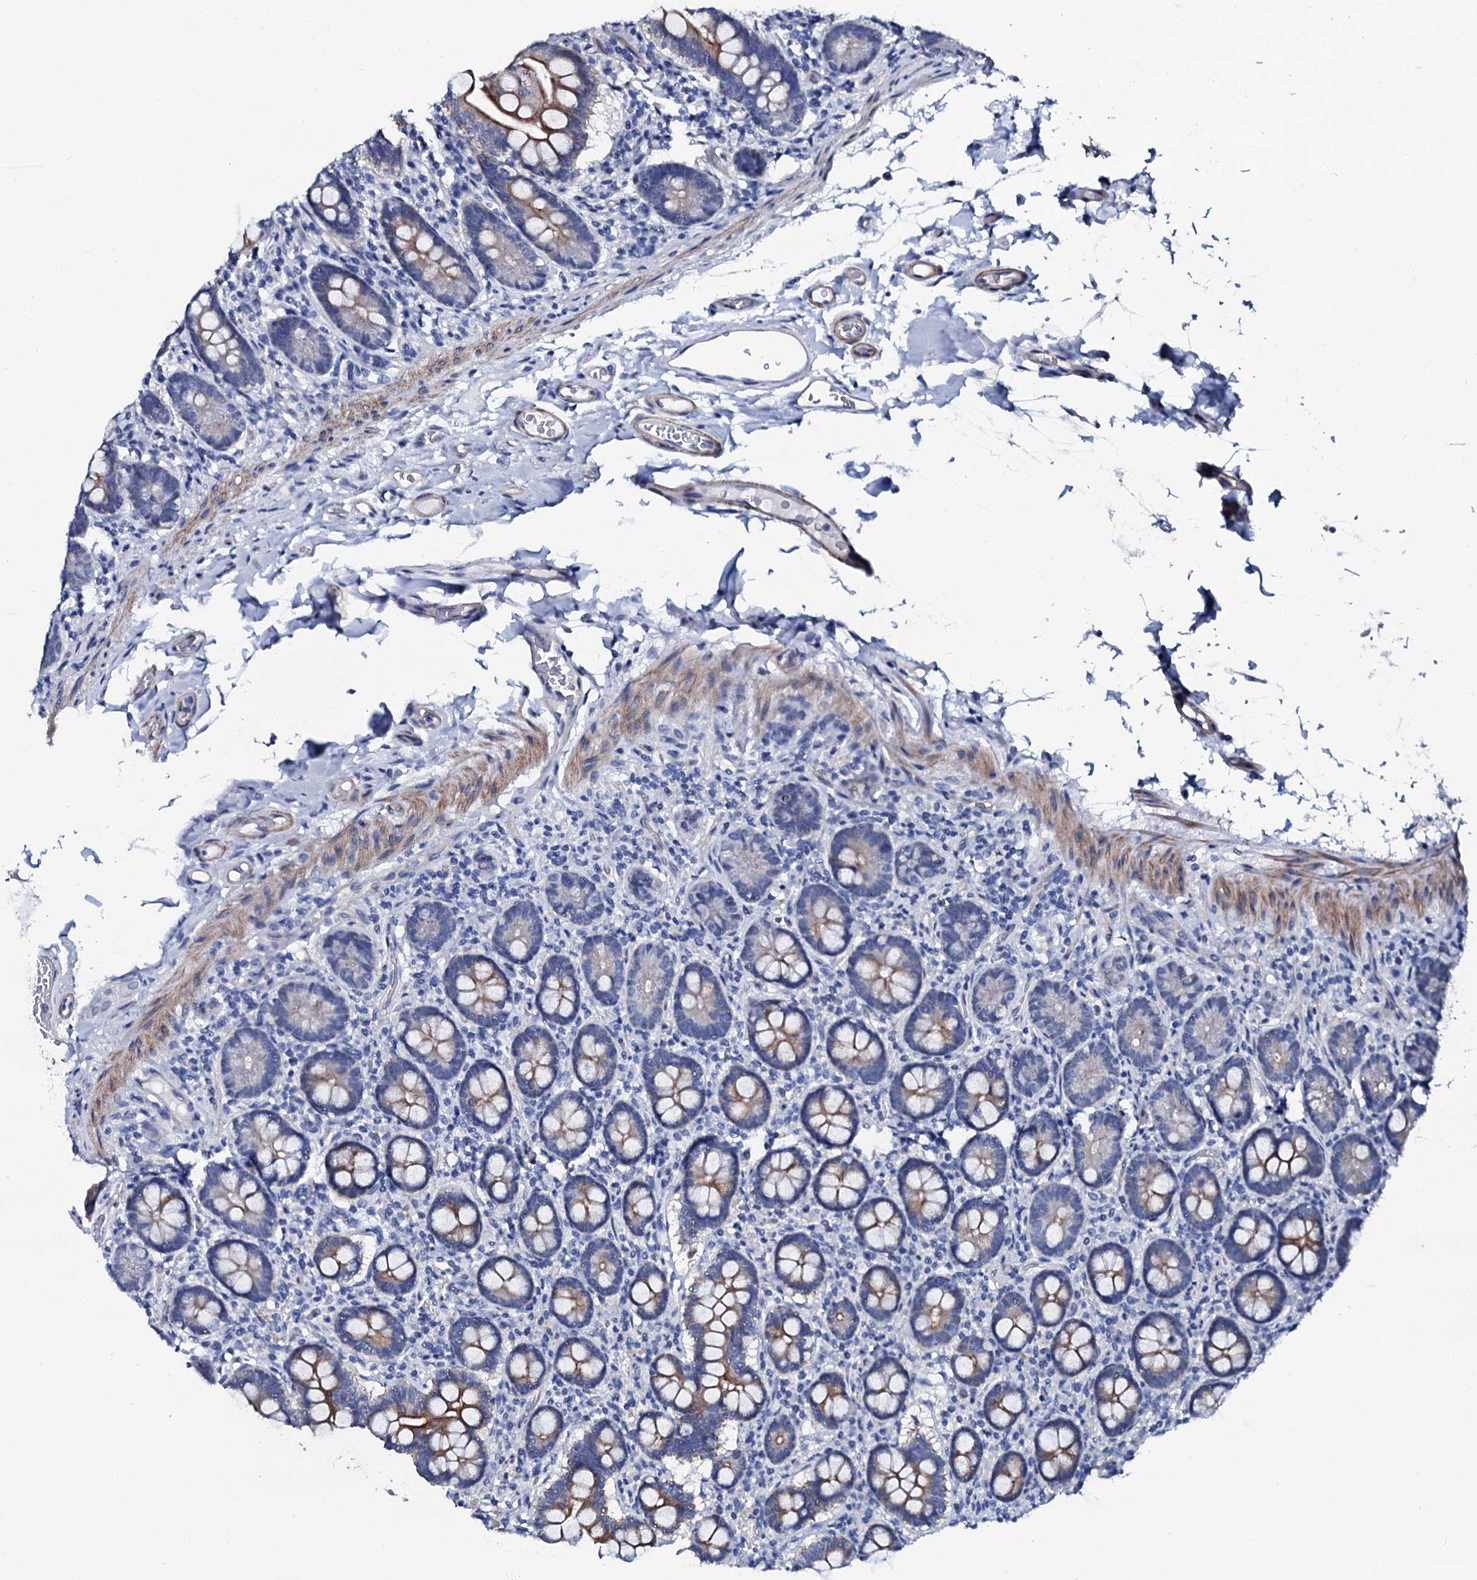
{"staining": {"intensity": "moderate", "quantity": ">75%", "location": "cytoplasmic/membranous"}, "tissue": "small intestine", "cell_type": "Glandular cells", "image_type": "normal", "snomed": [{"axis": "morphology", "description": "Normal tissue, NOS"}, {"axis": "topography", "description": "Small intestine"}], "caption": "High-magnification brightfield microscopy of normal small intestine stained with DAB (3,3'-diaminobenzidine) (brown) and counterstained with hematoxylin (blue). glandular cells exhibit moderate cytoplasmic/membranous staining is identified in about>75% of cells.", "gene": "GYS2", "patient": {"sex": "female", "age": 64}}